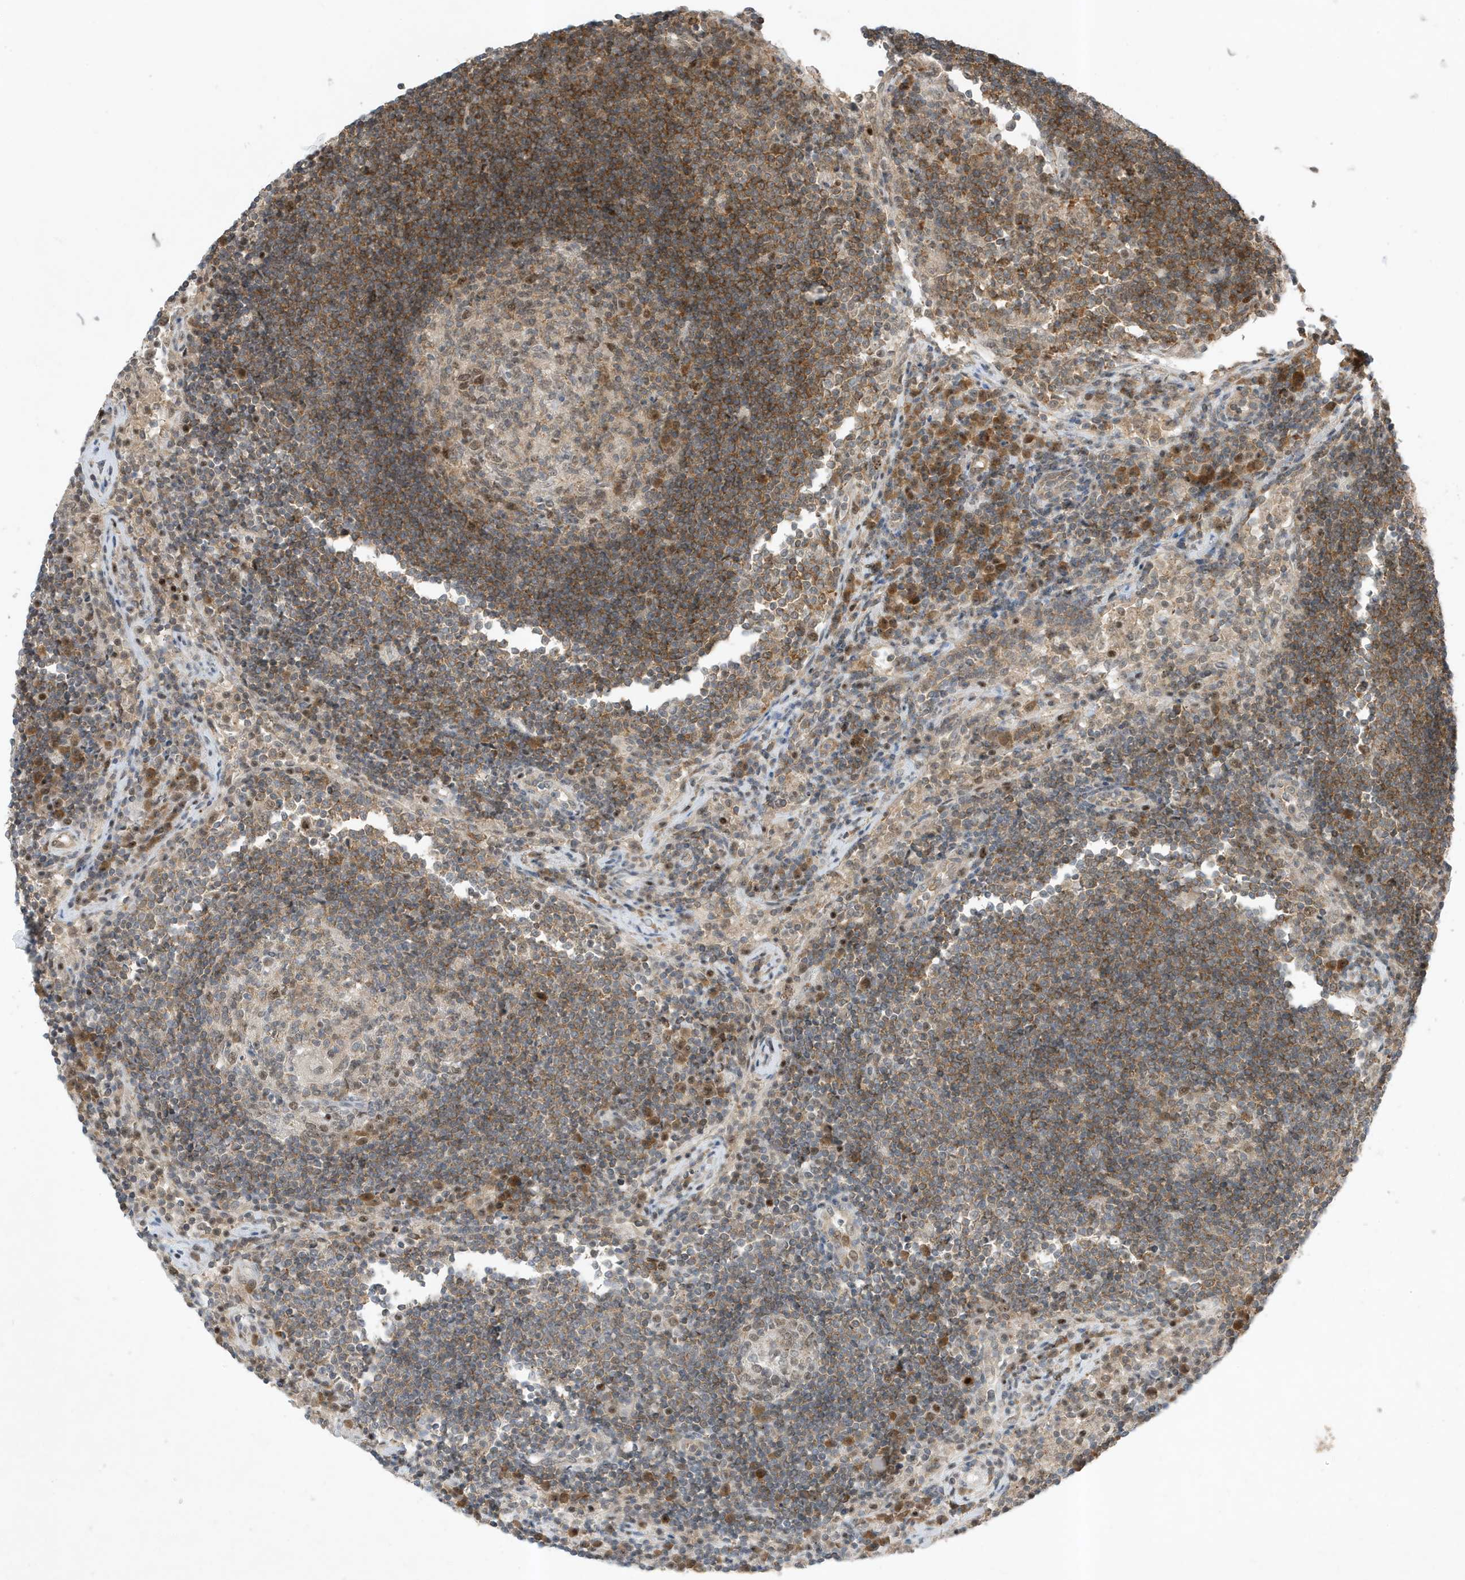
{"staining": {"intensity": "moderate", "quantity": "<25%", "location": "cytoplasmic/membranous"}, "tissue": "lymph node", "cell_type": "Germinal center cells", "image_type": "normal", "snomed": [{"axis": "morphology", "description": "Normal tissue, NOS"}, {"axis": "topography", "description": "Lymph node"}], "caption": "This photomicrograph displays immunohistochemistry (IHC) staining of normal lymph node, with low moderate cytoplasmic/membranous expression in about <25% of germinal center cells.", "gene": "MAST3", "patient": {"sex": "female", "age": 53}}